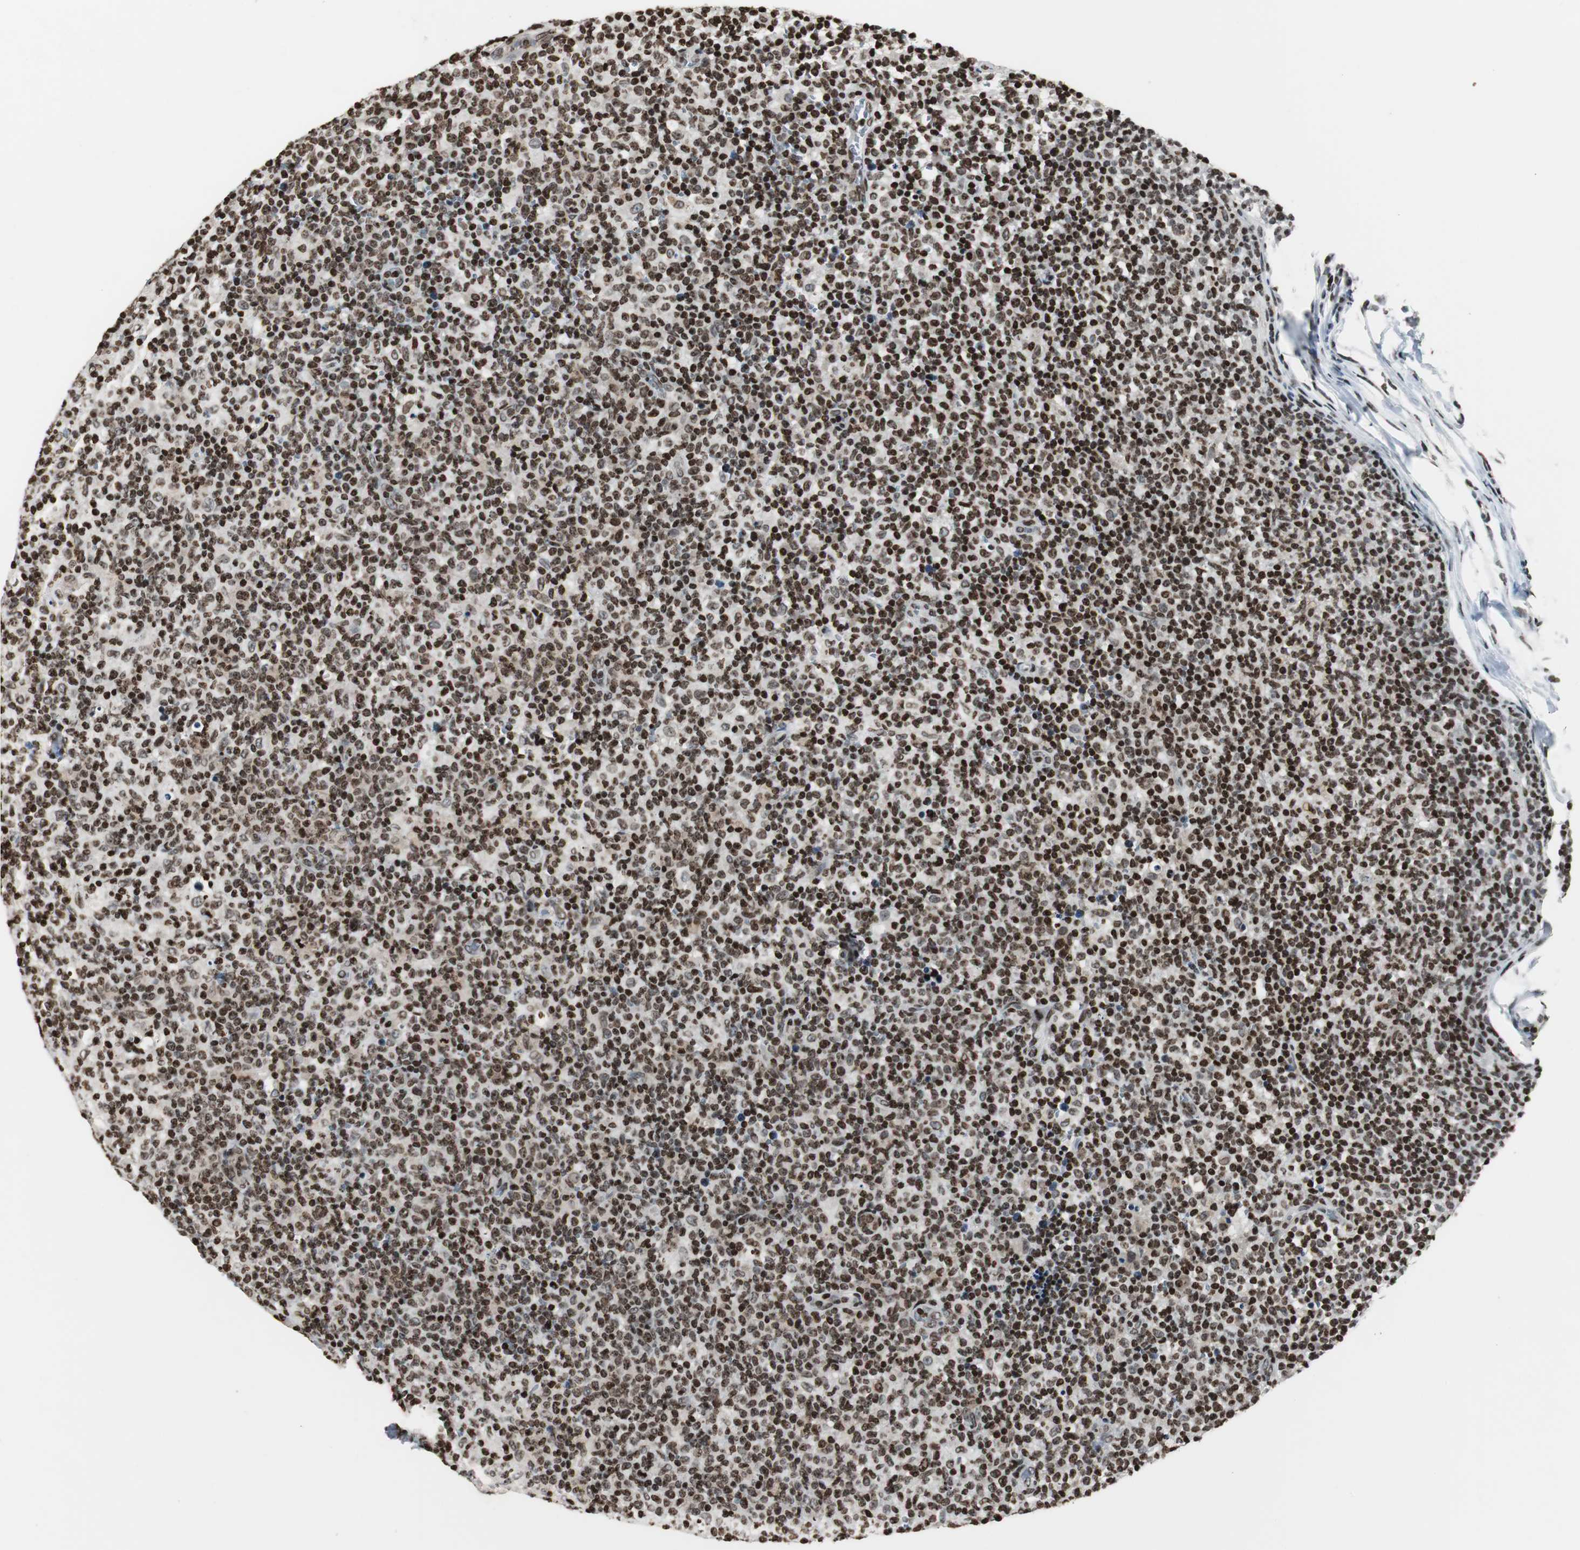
{"staining": {"intensity": "strong", "quantity": ">75%", "location": "nuclear"}, "tissue": "lymph node", "cell_type": "Germinal center cells", "image_type": "normal", "snomed": [{"axis": "morphology", "description": "Normal tissue, NOS"}, {"axis": "morphology", "description": "Inflammation, NOS"}, {"axis": "topography", "description": "Lymph node"}], "caption": "Strong nuclear expression for a protein is present in about >75% of germinal center cells of benign lymph node using immunohistochemistry (IHC).", "gene": "PAXIP1", "patient": {"sex": "male", "age": 55}}